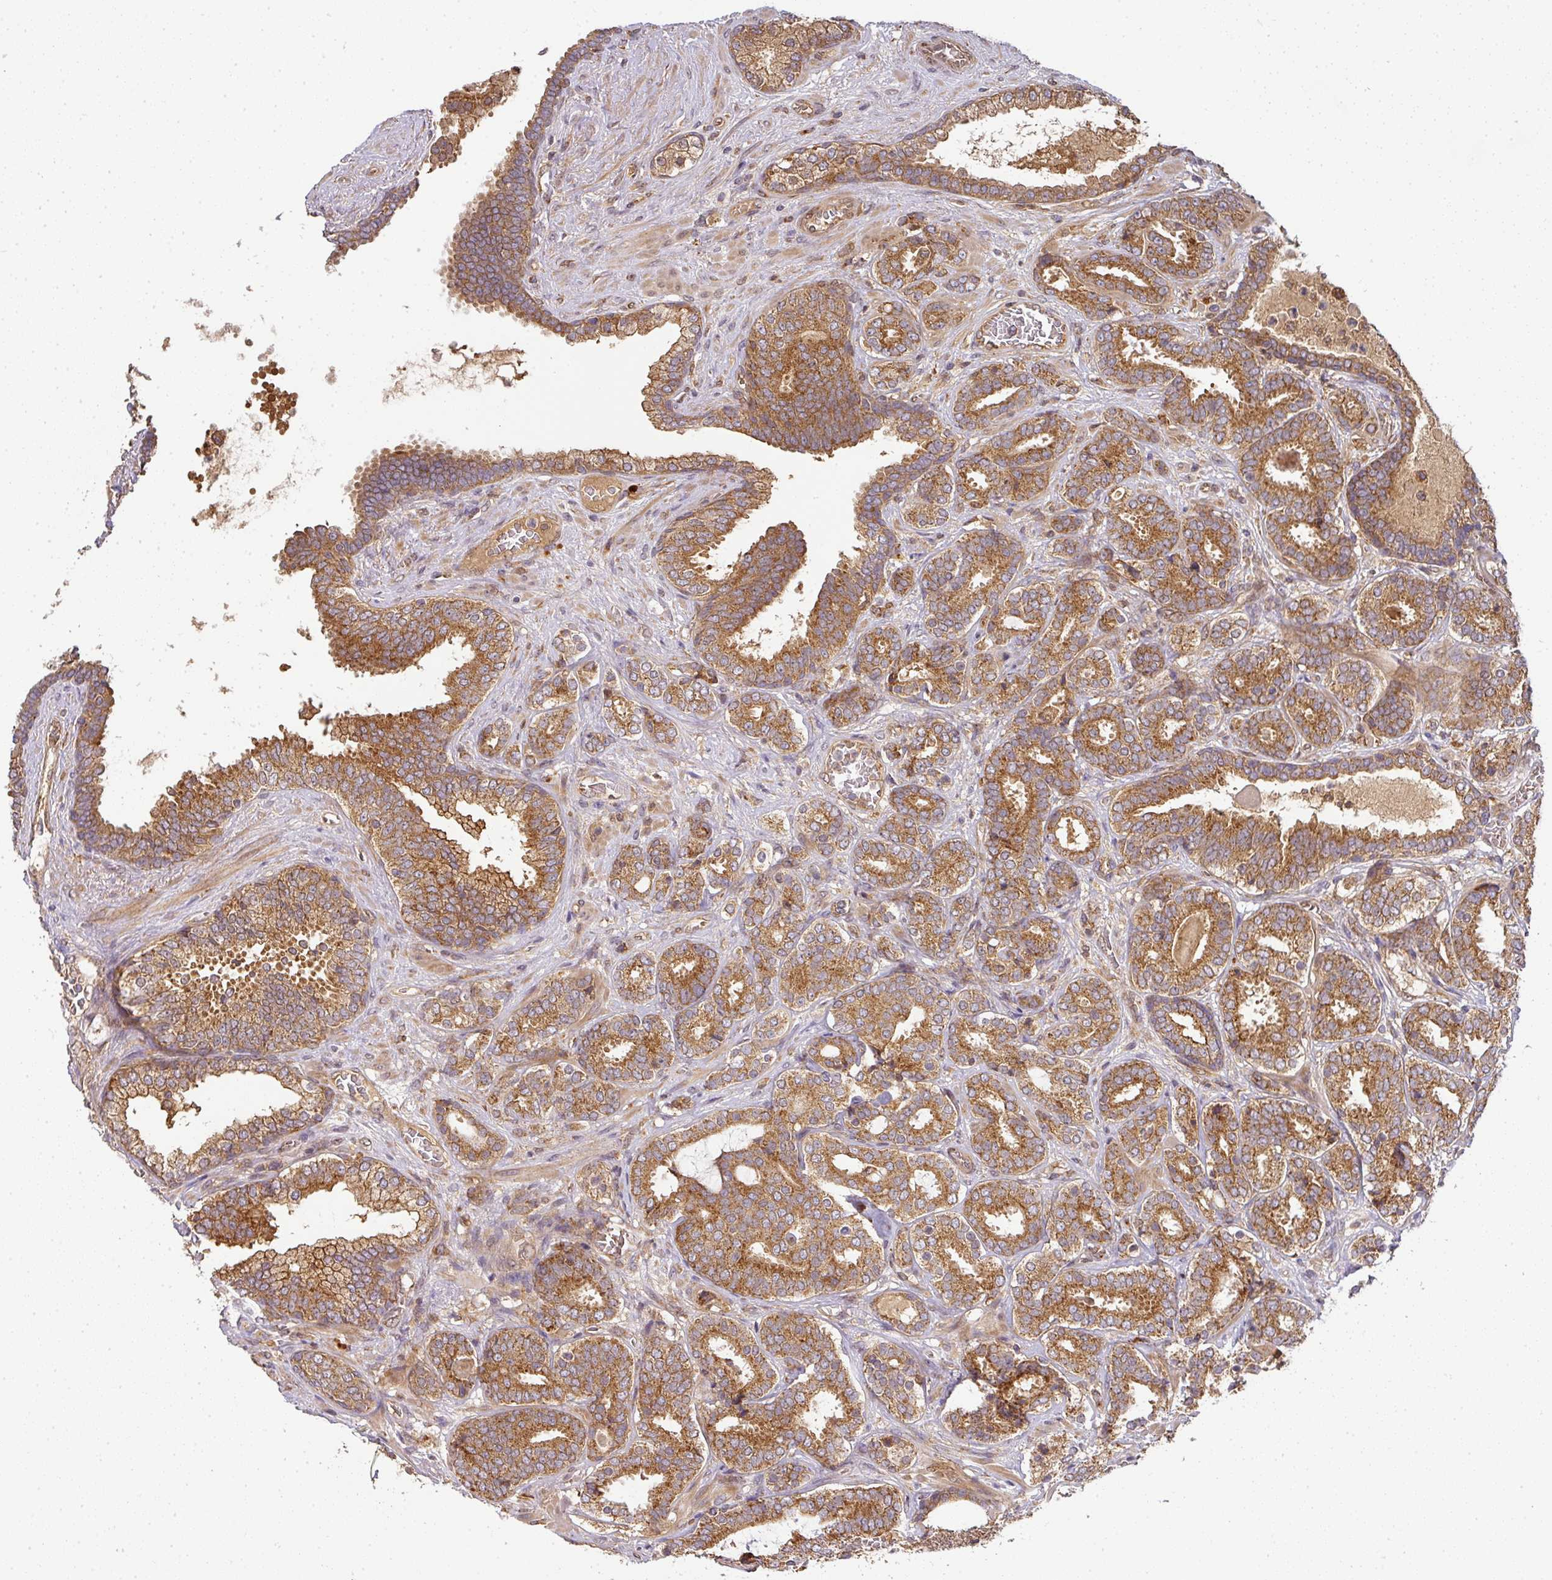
{"staining": {"intensity": "moderate", "quantity": ">75%", "location": "cytoplasmic/membranous"}, "tissue": "prostate cancer", "cell_type": "Tumor cells", "image_type": "cancer", "snomed": [{"axis": "morphology", "description": "Adenocarcinoma, High grade"}, {"axis": "topography", "description": "Prostate"}], "caption": "This micrograph demonstrates immunohistochemistry (IHC) staining of prostate adenocarcinoma (high-grade), with medium moderate cytoplasmic/membranous staining in approximately >75% of tumor cells.", "gene": "MALSU1", "patient": {"sex": "male", "age": 65}}